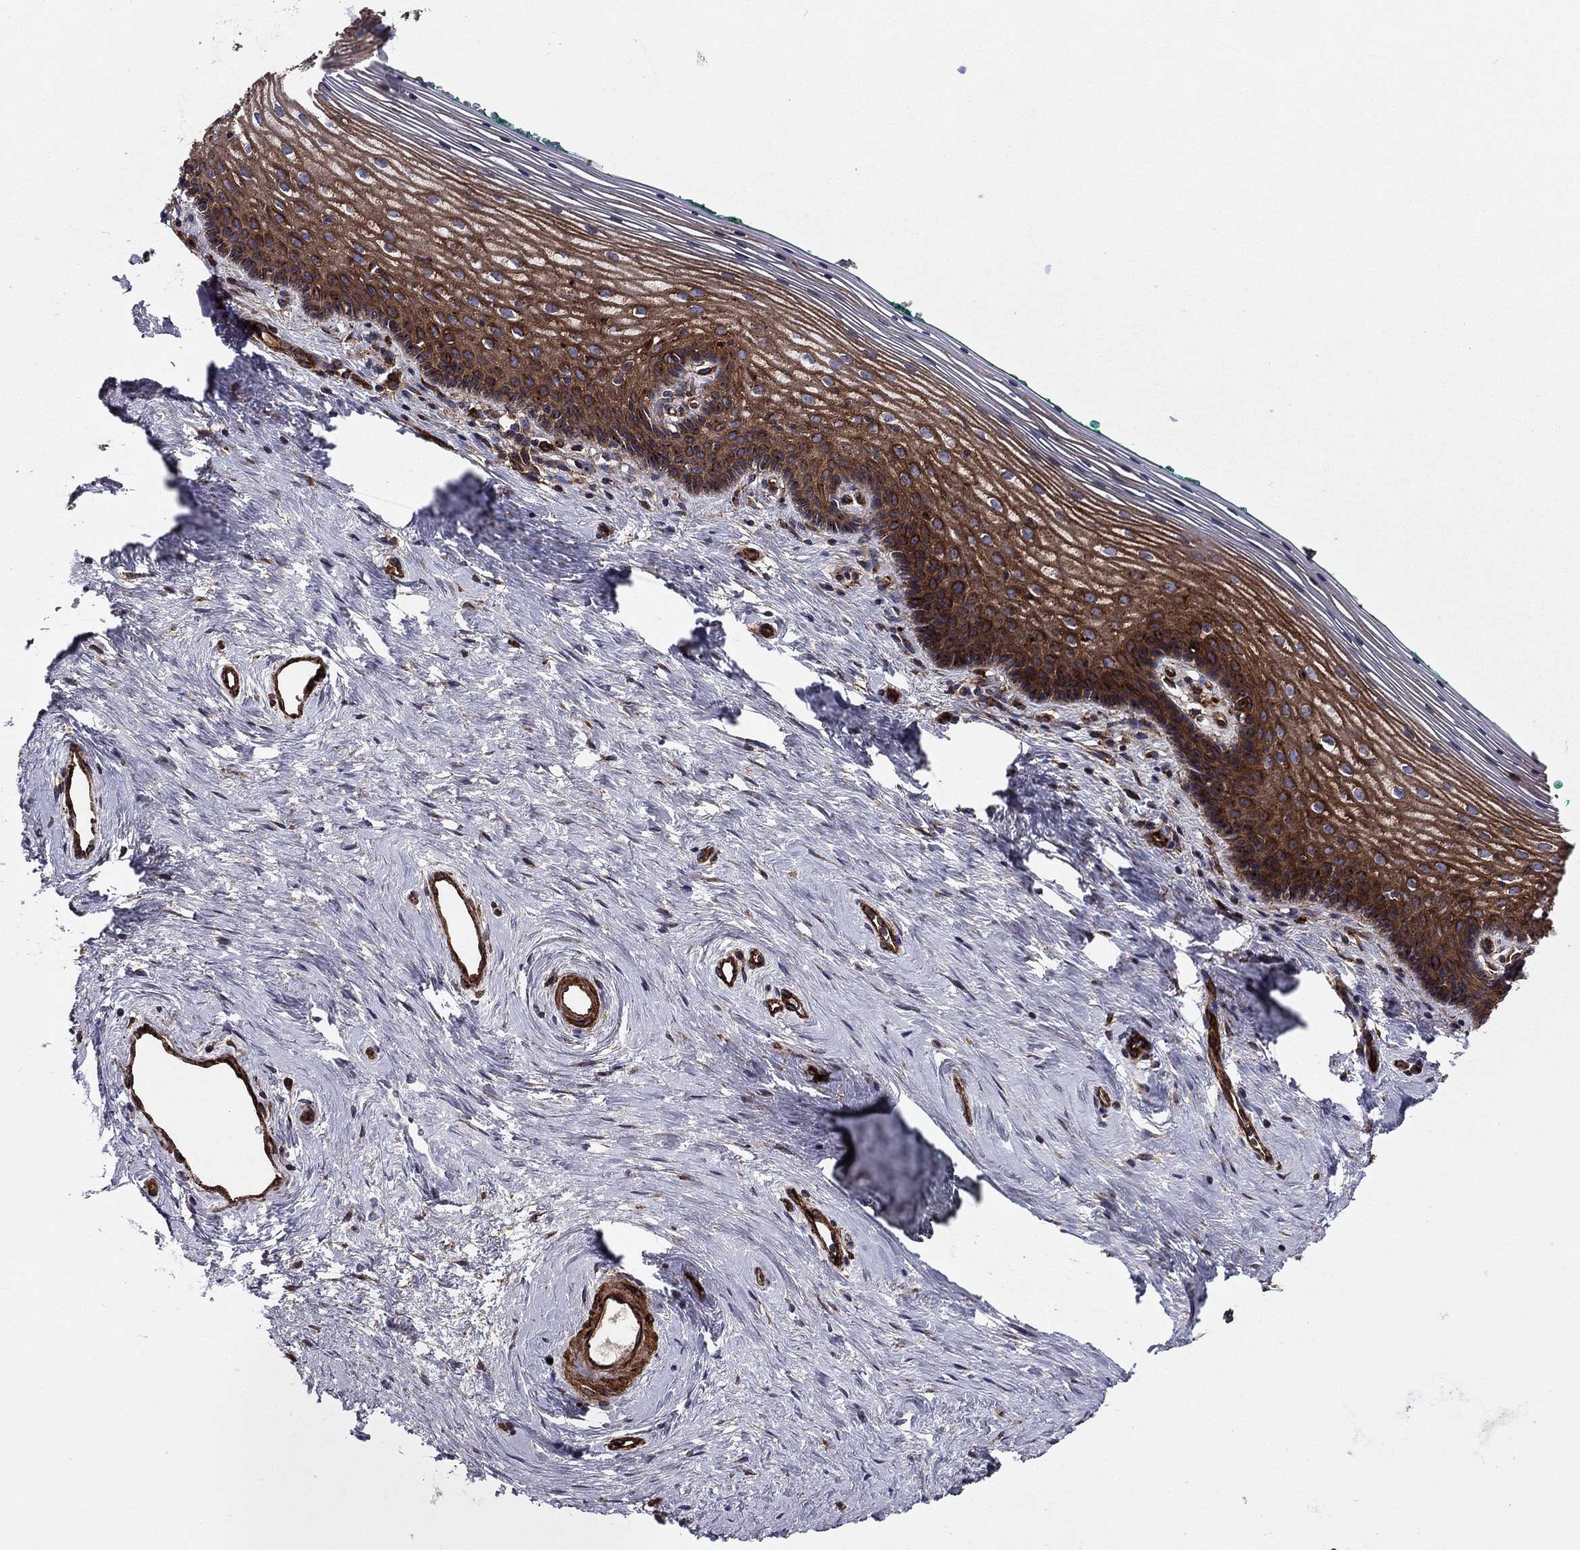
{"staining": {"intensity": "strong", "quantity": ">75%", "location": "cytoplasmic/membranous"}, "tissue": "vagina", "cell_type": "Squamous epithelial cells", "image_type": "normal", "snomed": [{"axis": "morphology", "description": "Normal tissue, NOS"}, {"axis": "topography", "description": "Vagina"}], "caption": "Brown immunohistochemical staining in unremarkable vagina demonstrates strong cytoplasmic/membranous positivity in approximately >75% of squamous epithelial cells.", "gene": "EHBP1L1", "patient": {"sex": "female", "age": 45}}